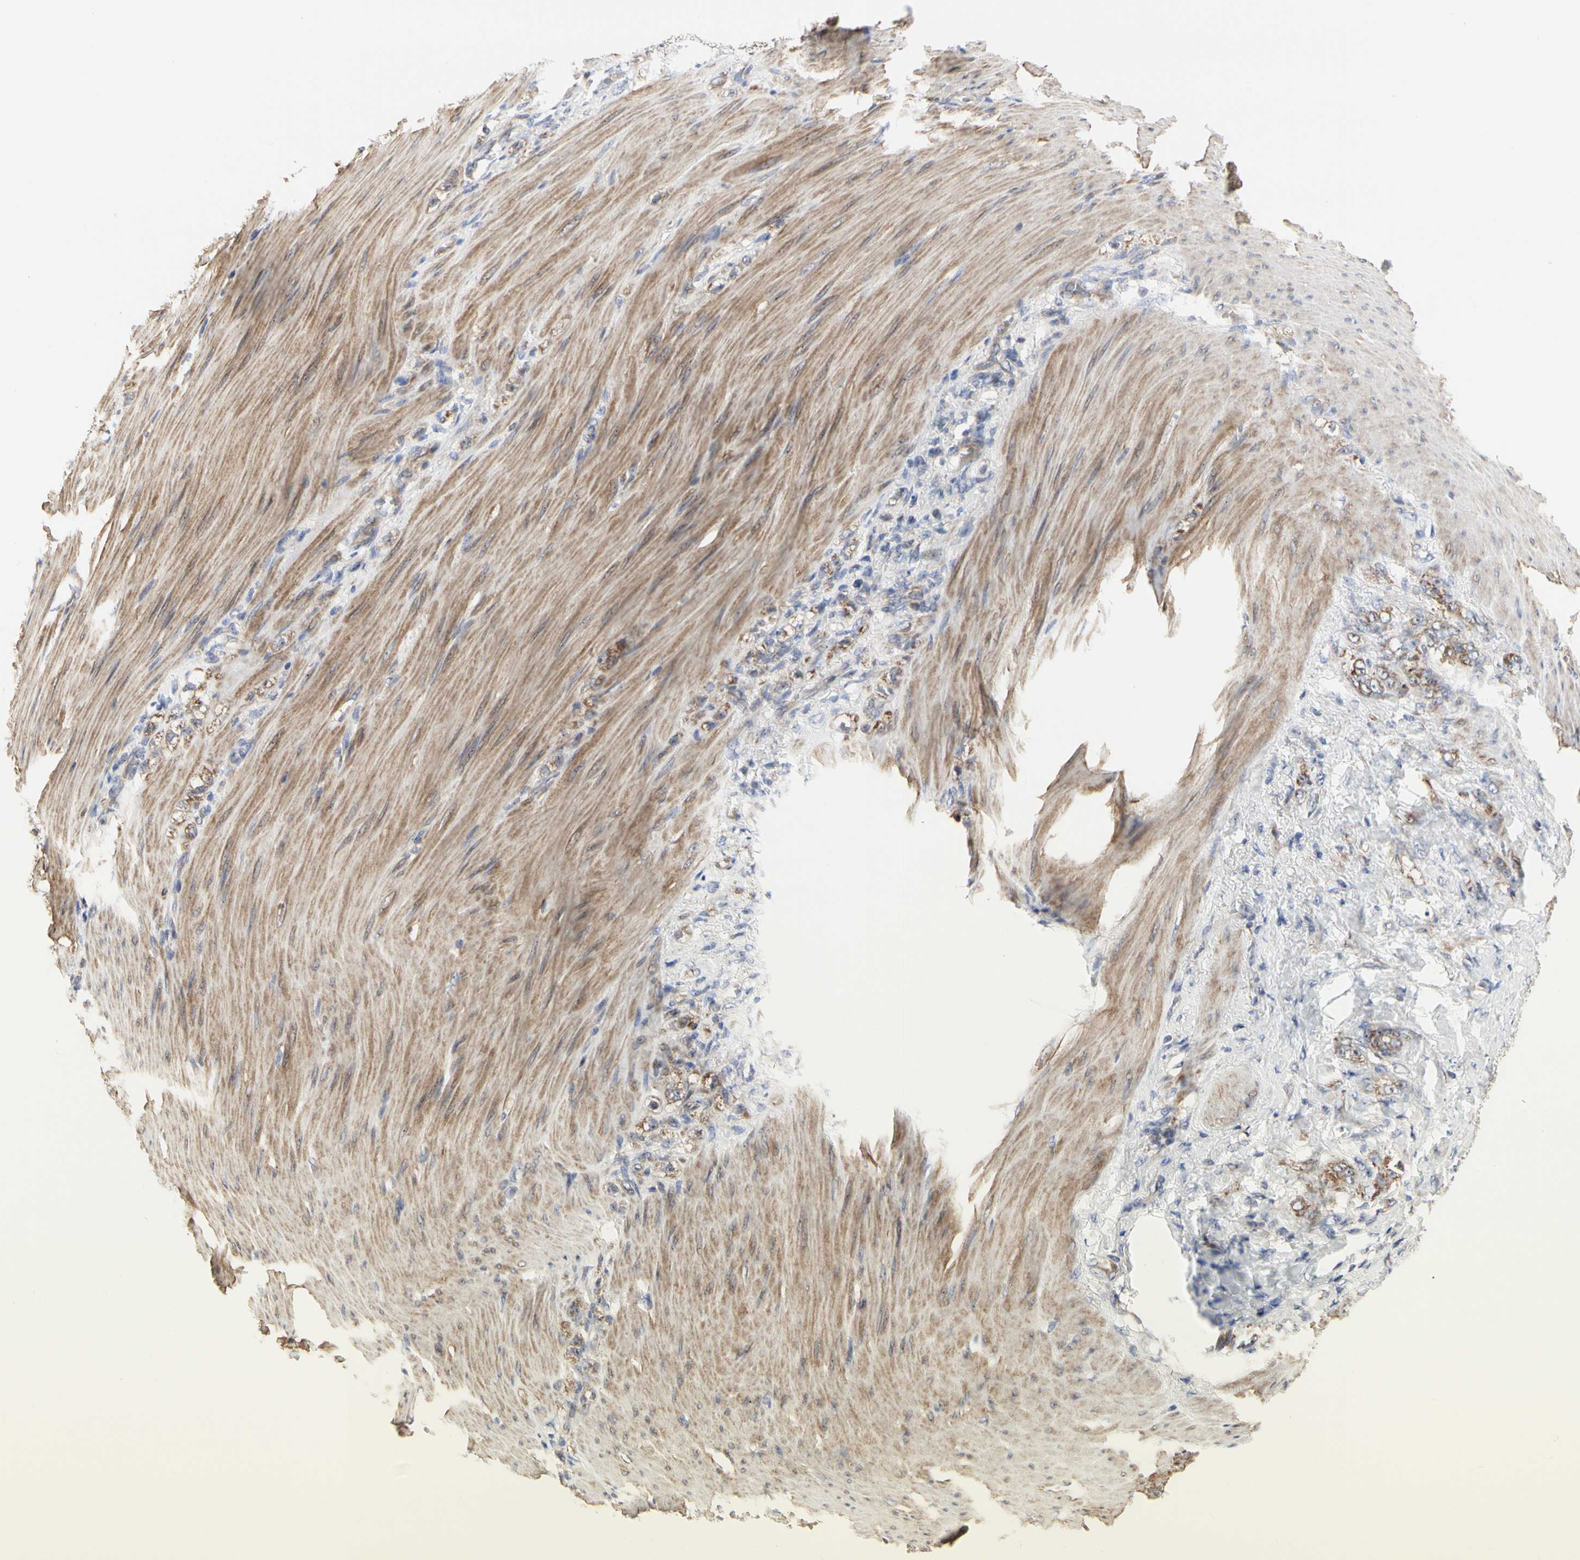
{"staining": {"intensity": "moderate", "quantity": ">75%", "location": "cytoplasmic/membranous"}, "tissue": "stomach cancer", "cell_type": "Tumor cells", "image_type": "cancer", "snomed": [{"axis": "morphology", "description": "Adenocarcinoma, NOS"}, {"axis": "topography", "description": "Stomach"}], "caption": "A medium amount of moderate cytoplasmic/membranous staining is present in about >75% of tumor cells in stomach cancer tissue.", "gene": "SHANK2", "patient": {"sex": "male", "age": 82}}